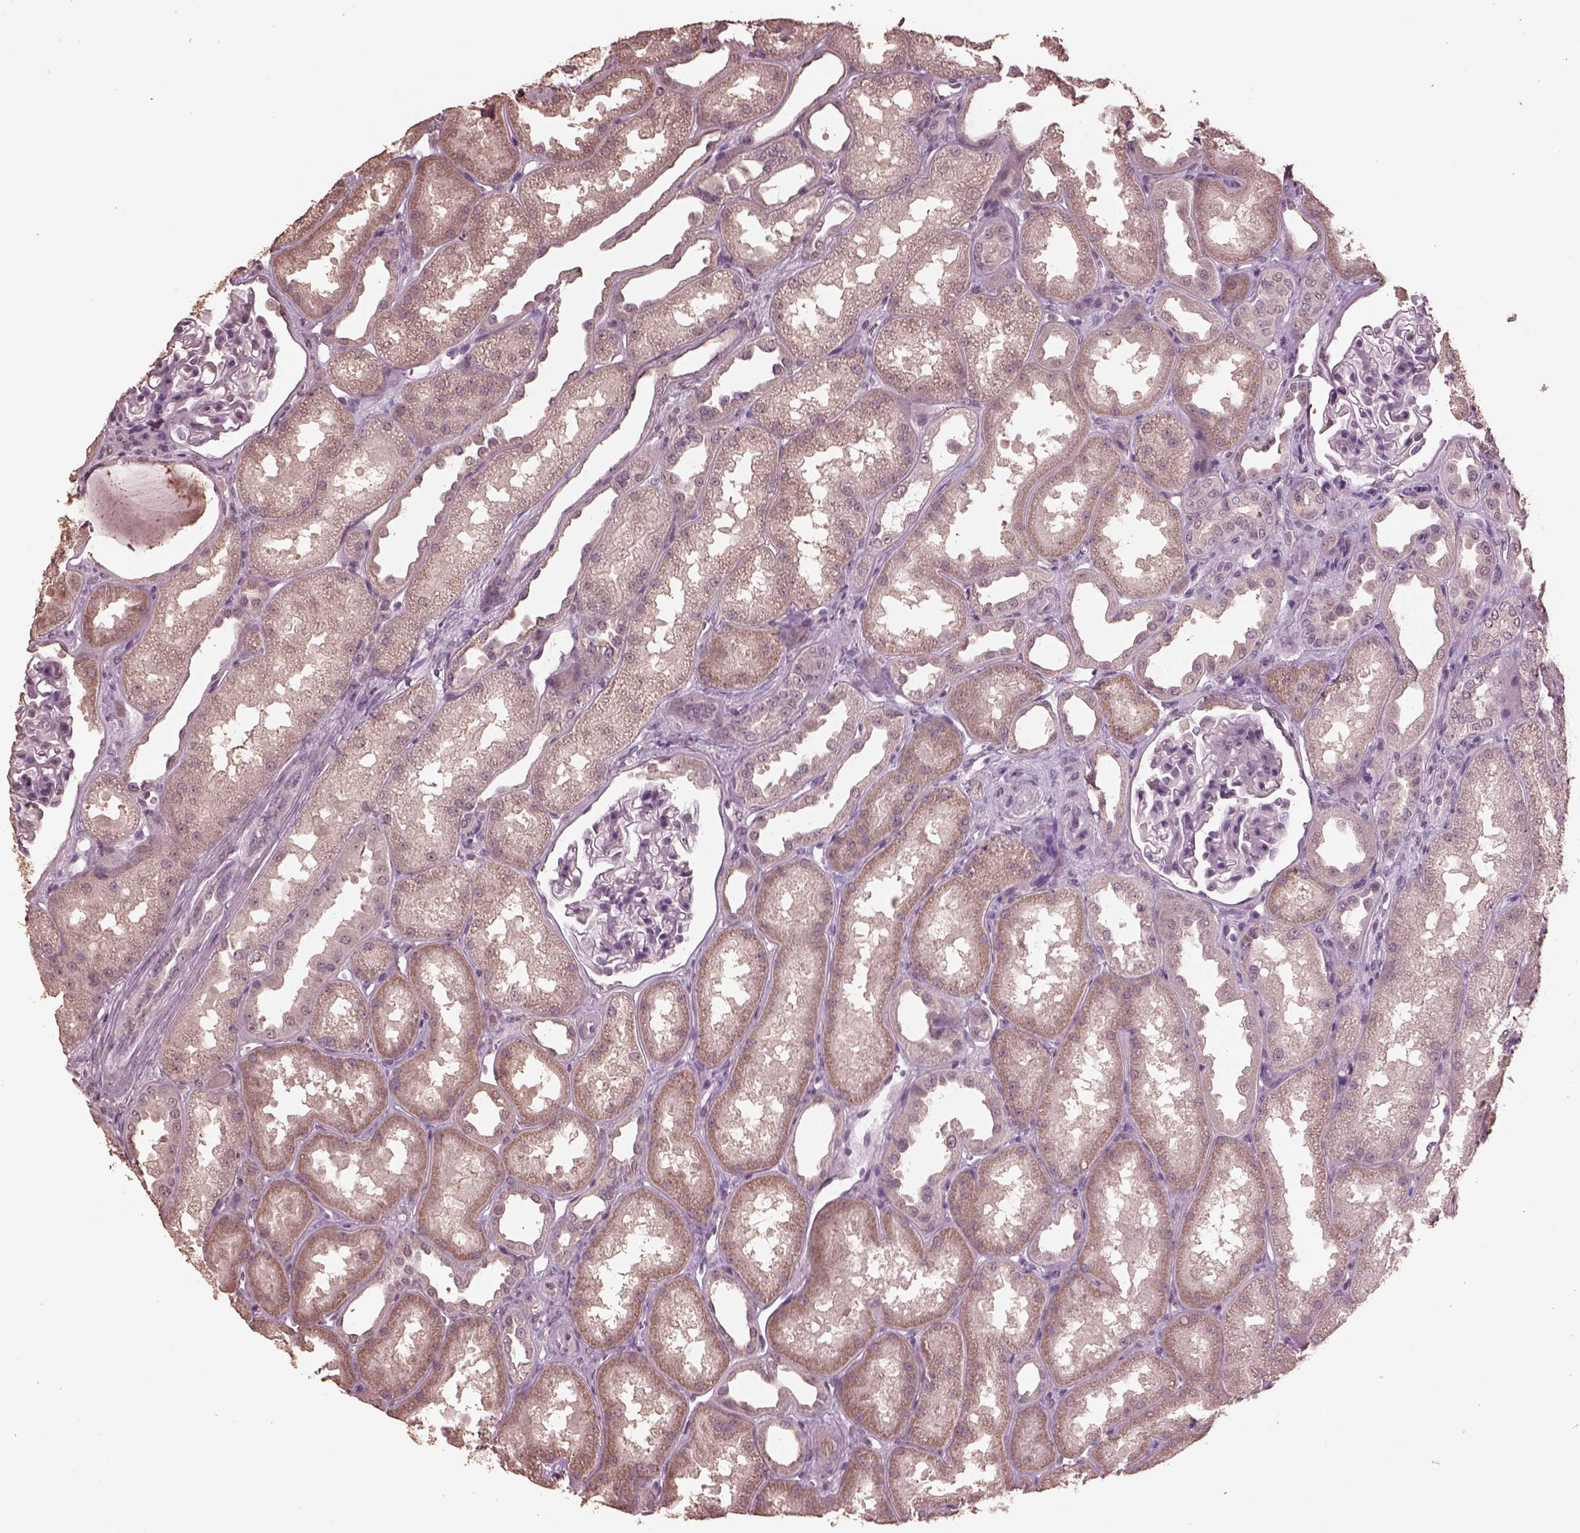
{"staining": {"intensity": "negative", "quantity": "none", "location": "none"}, "tissue": "kidney", "cell_type": "Cells in glomeruli", "image_type": "normal", "snomed": [{"axis": "morphology", "description": "Normal tissue, NOS"}, {"axis": "topography", "description": "Kidney"}], "caption": "A histopathology image of human kidney is negative for staining in cells in glomeruli.", "gene": "CPT1C", "patient": {"sex": "male", "age": 61}}